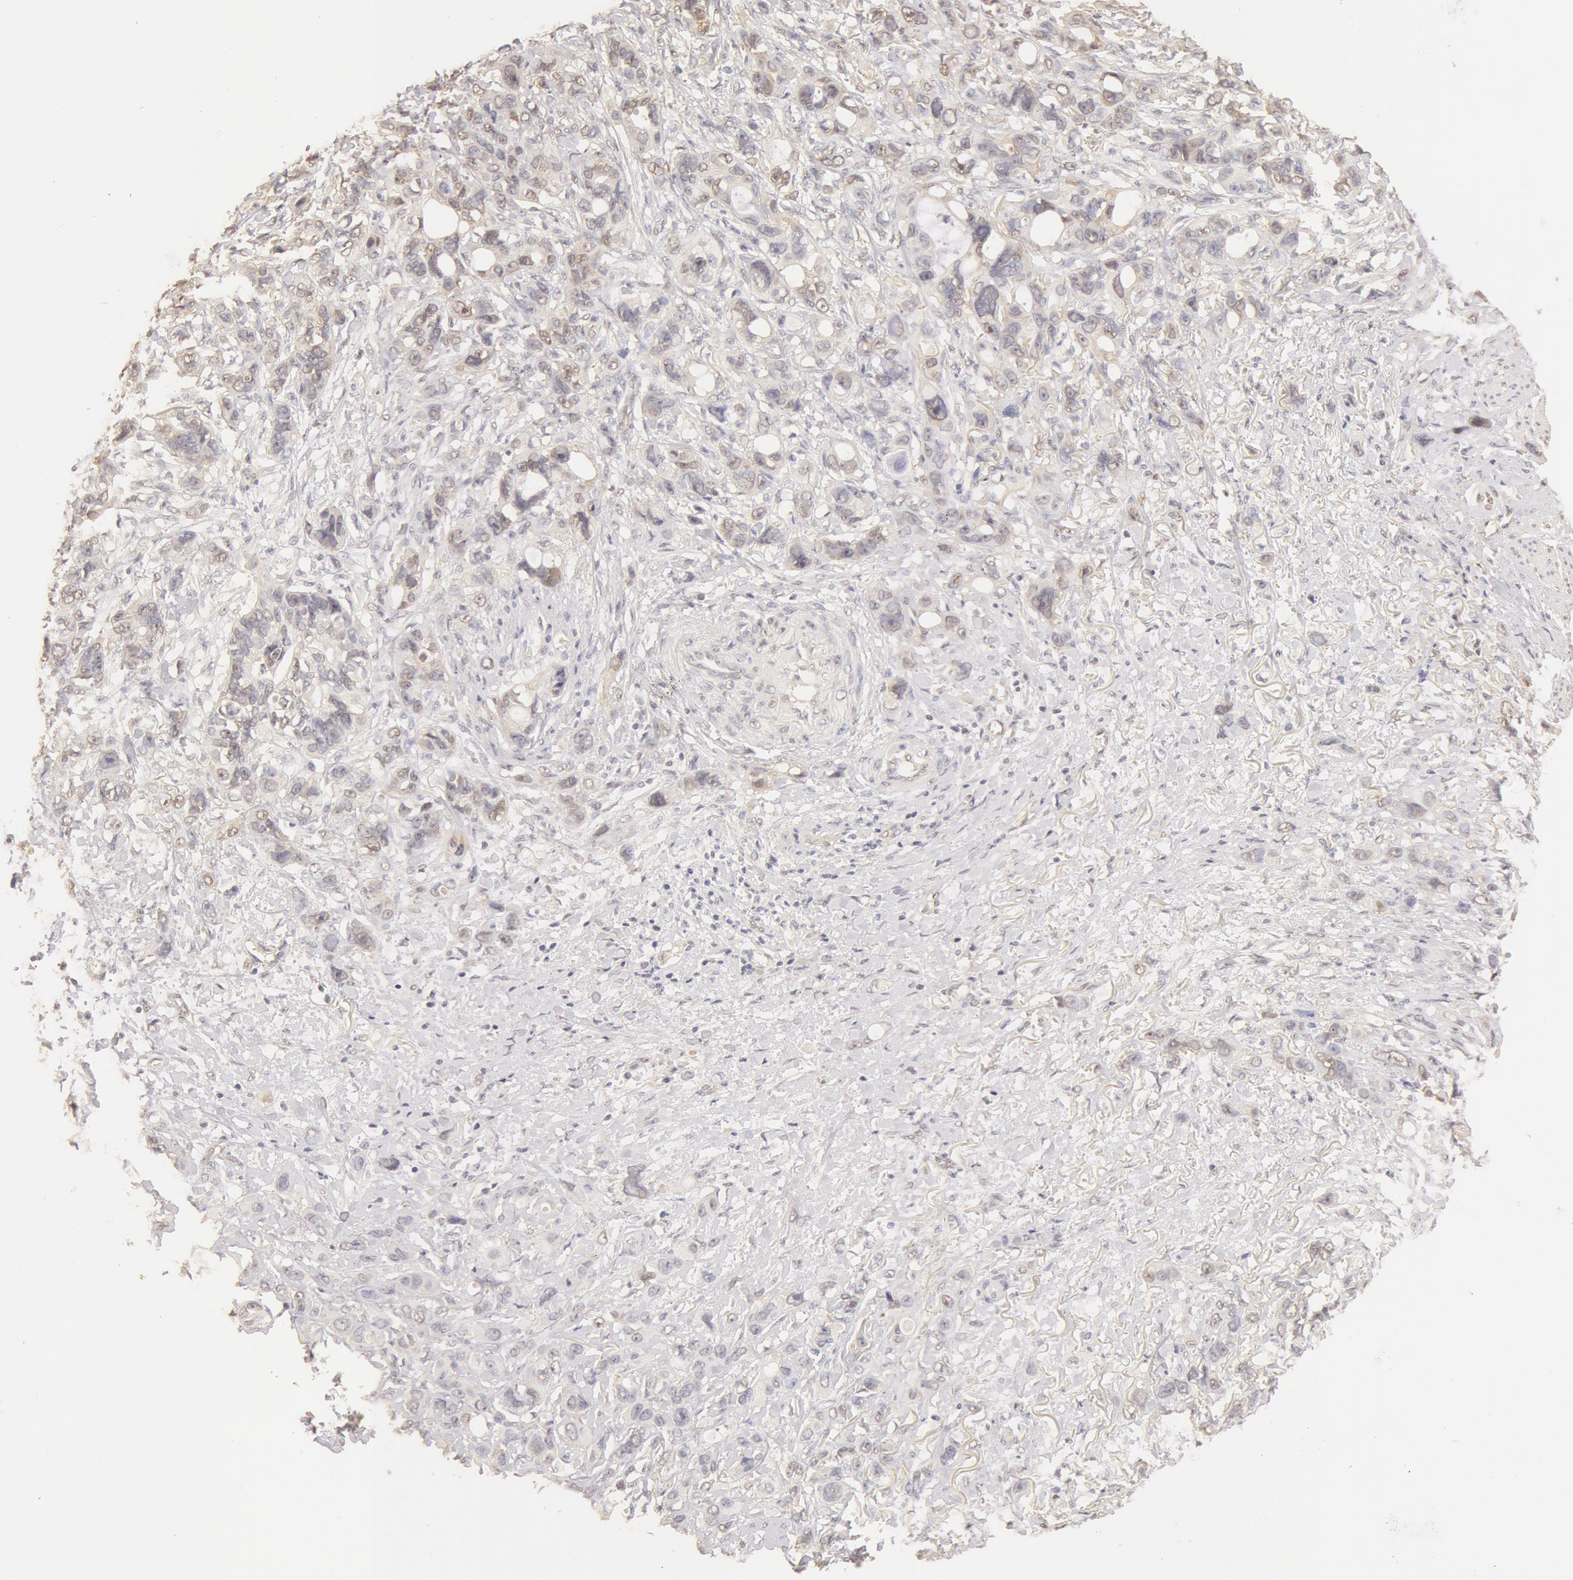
{"staining": {"intensity": "weak", "quantity": ">75%", "location": "cytoplasmic/membranous,nuclear"}, "tissue": "stomach cancer", "cell_type": "Tumor cells", "image_type": "cancer", "snomed": [{"axis": "morphology", "description": "Adenocarcinoma, NOS"}, {"axis": "topography", "description": "Stomach, upper"}], "caption": "Immunohistochemistry of stomach cancer demonstrates low levels of weak cytoplasmic/membranous and nuclear expression in approximately >75% of tumor cells. (DAB (3,3'-diaminobenzidine) IHC with brightfield microscopy, high magnification).", "gene": "SNRNP70", "patient": {"sex": "male", "age": 47}}